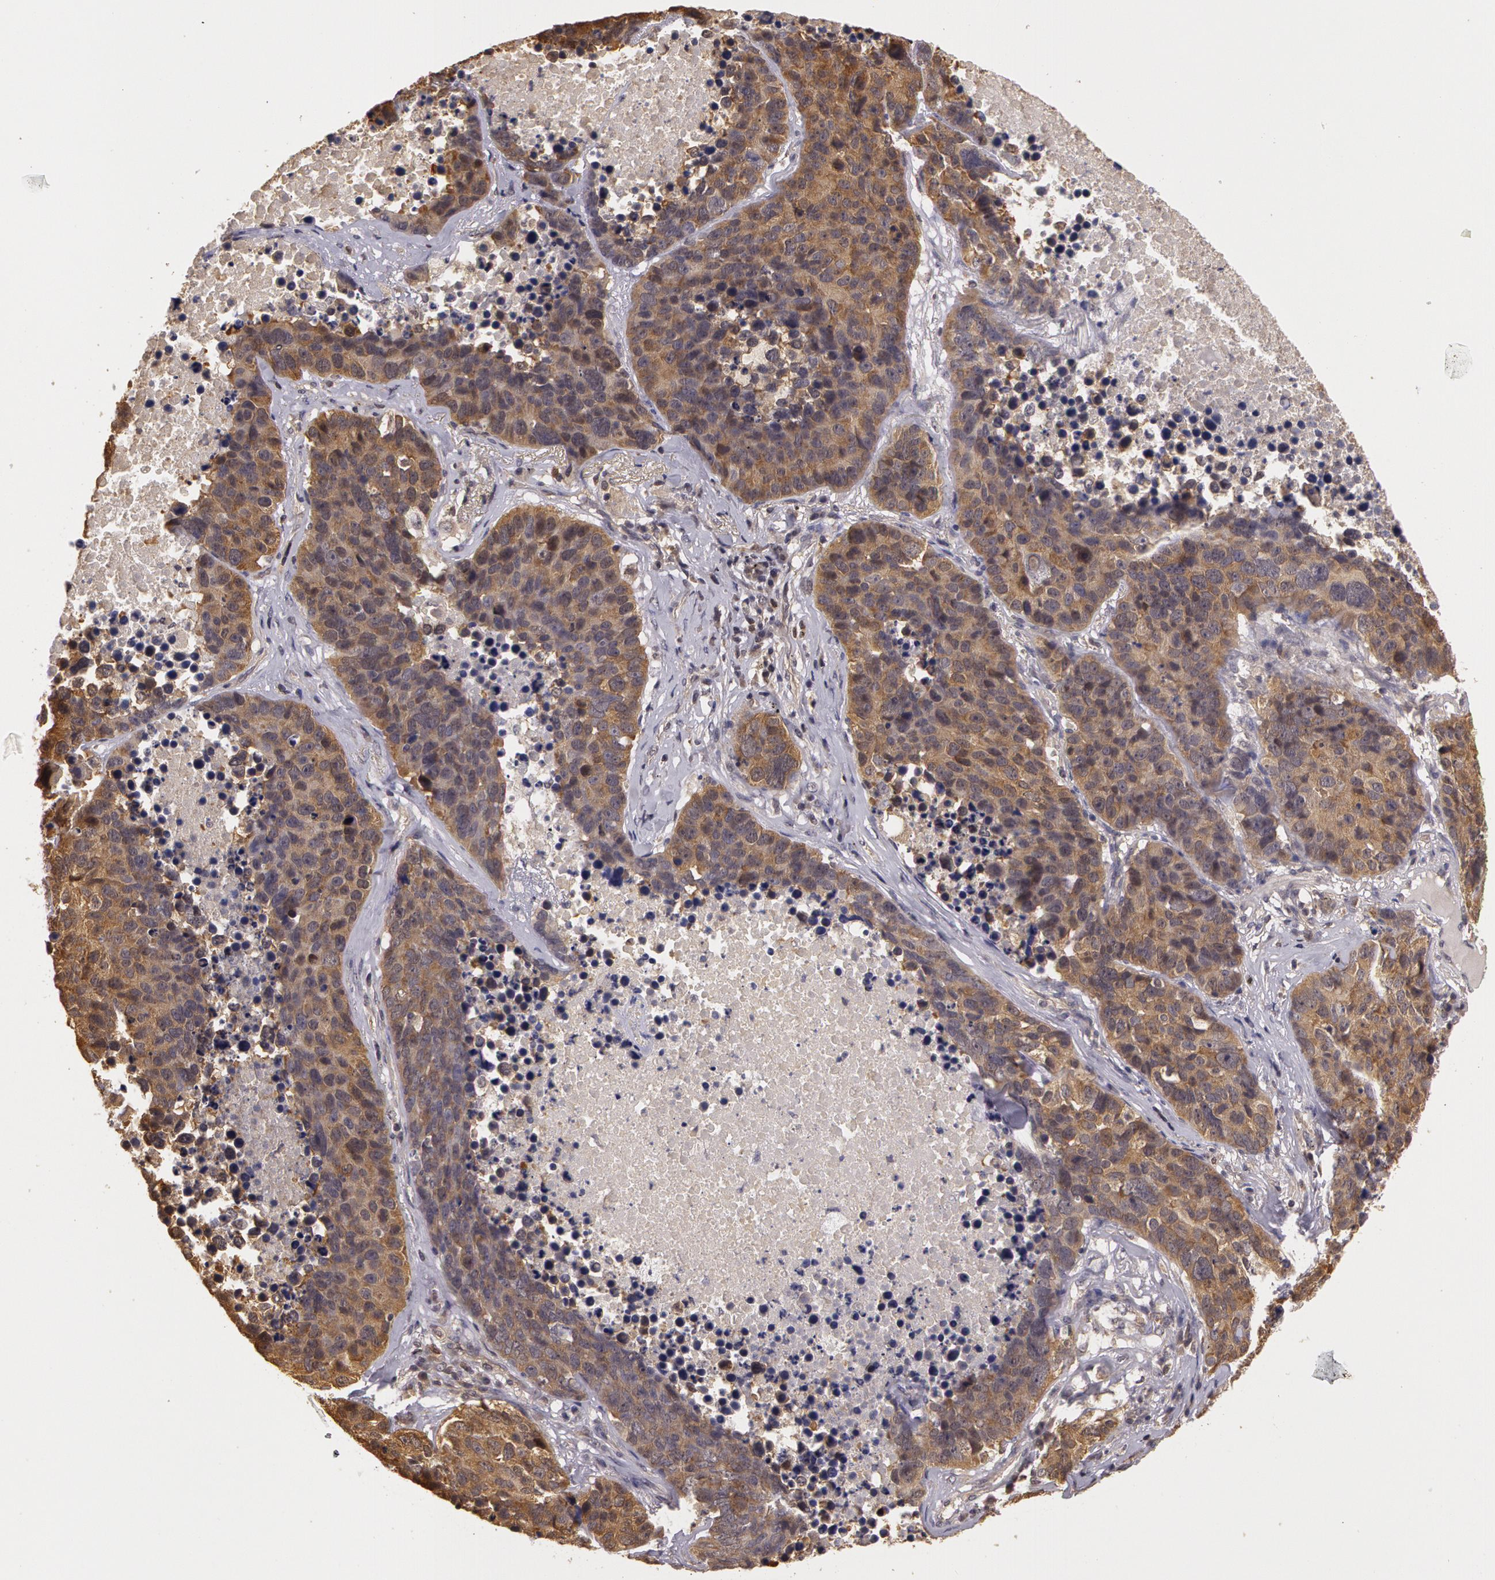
{"staining": {"intensity": "weak", "quantity": ">75%", "location": "cytoplasmic/membranous"}, "tissue": "lung cancer", "cell_type": "Tumor cells", "image_type": "cancer", "snomed": [{"axis": "morphology", "description": "Carcinoid, malignant, NOS"}, {"axis": "topography", "description": "Lung"}], "caption": "Weak cytoplasmic/membranous expression is identified in approximately >75% of tumor cells in carcinoid (malignant) (lung). Ihc stains the protein in brown and the nuclei are stained blue.", "gene": "AHSA1", "patient": {"sex": "male", "age": 60}}